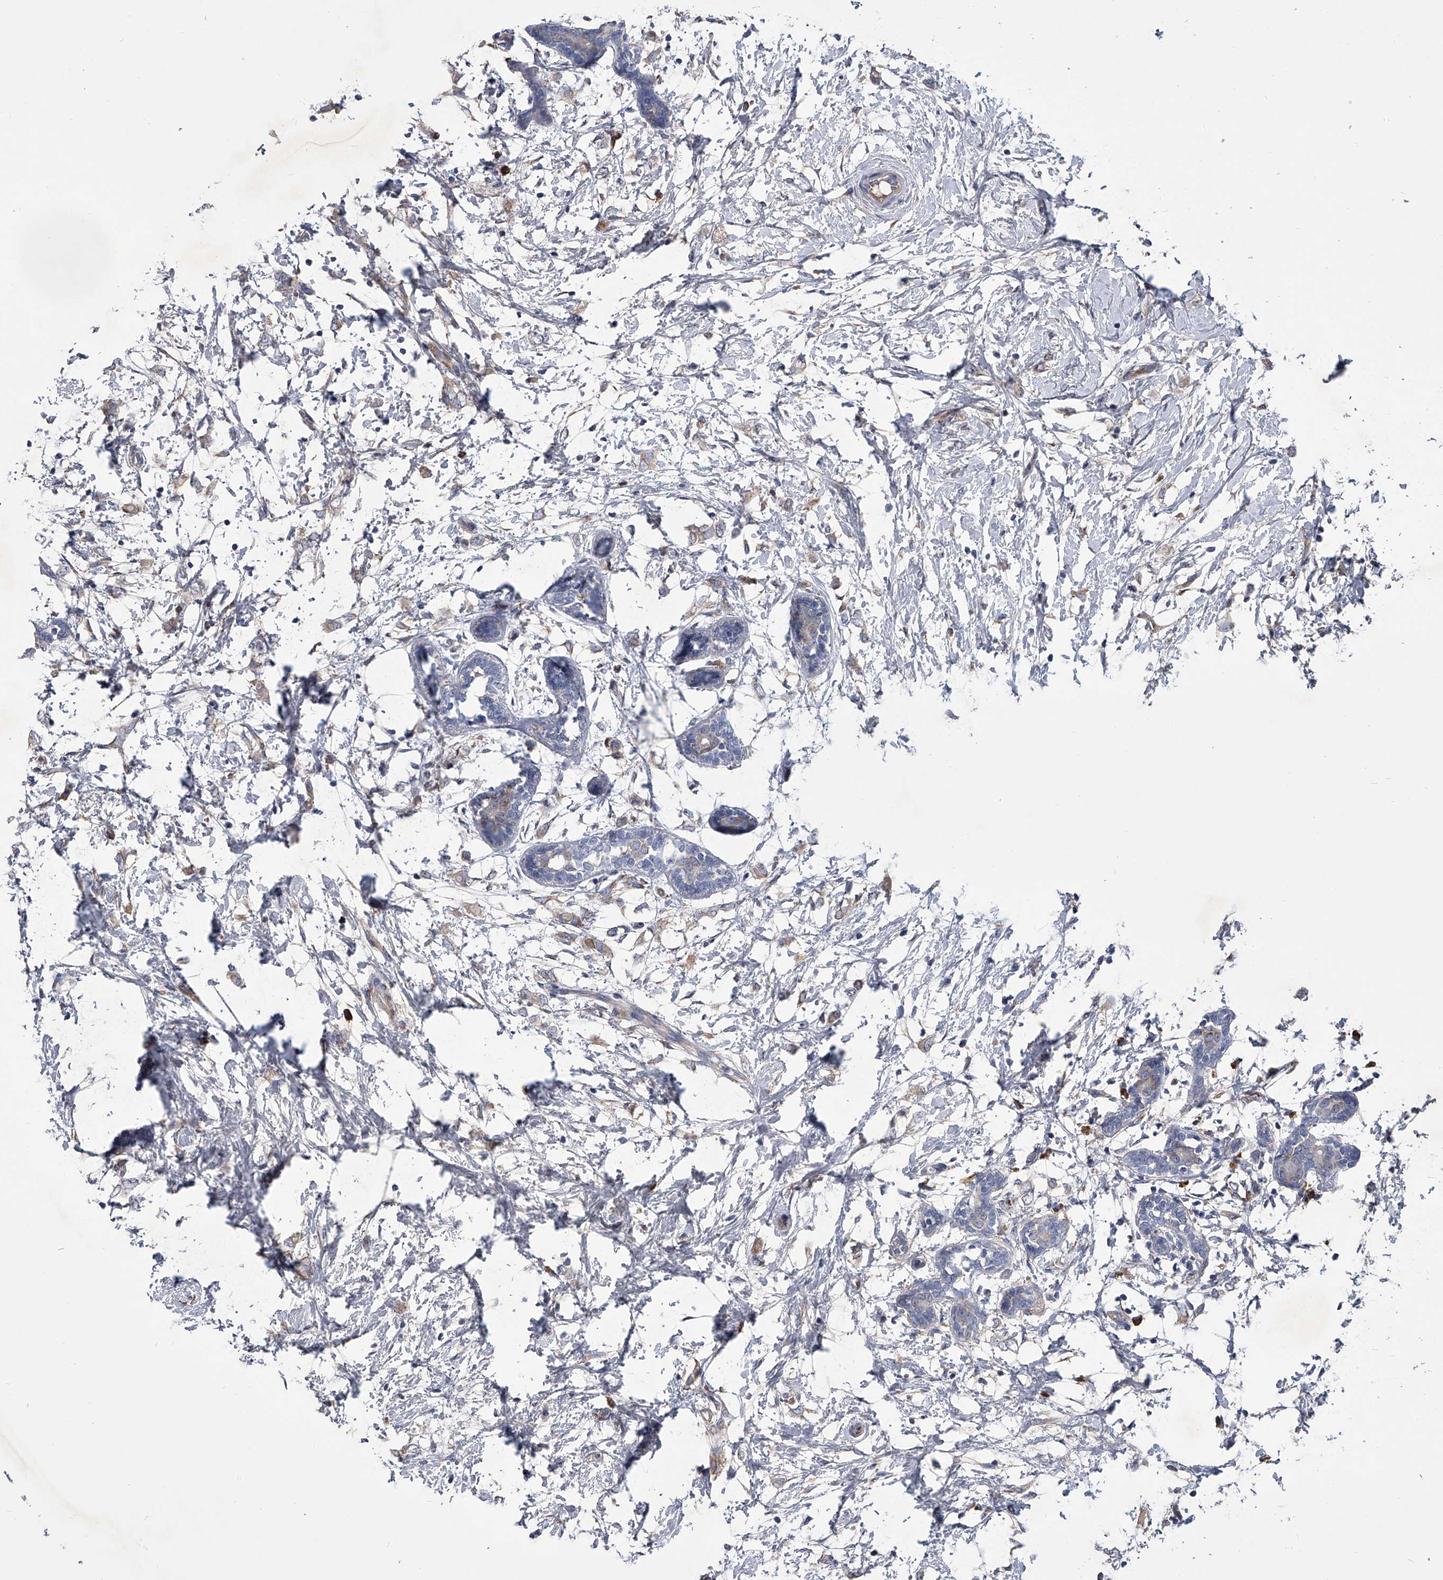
{"staining": {"intensity": "weak", "quantity": "<25%", "location": "cytoplasmic/membranous"}, "tissue": "breast cancer", "cell_type": "Tumor cells", "image_type": "cancer", "snomed": [{"axis": "morphology", "description": "Normal tissue, NOS"}, {"axis": "morphology", "description": "Lobular carcinoma"}, {"axis": "topography", "description": "Breast"}], "caption": "This is an IHC micrograph of human lobular carcinoma (breast). There is no staining in tumor cells.", "gene": "CCR4", "patient": {"sex": "female", "age": 47}}